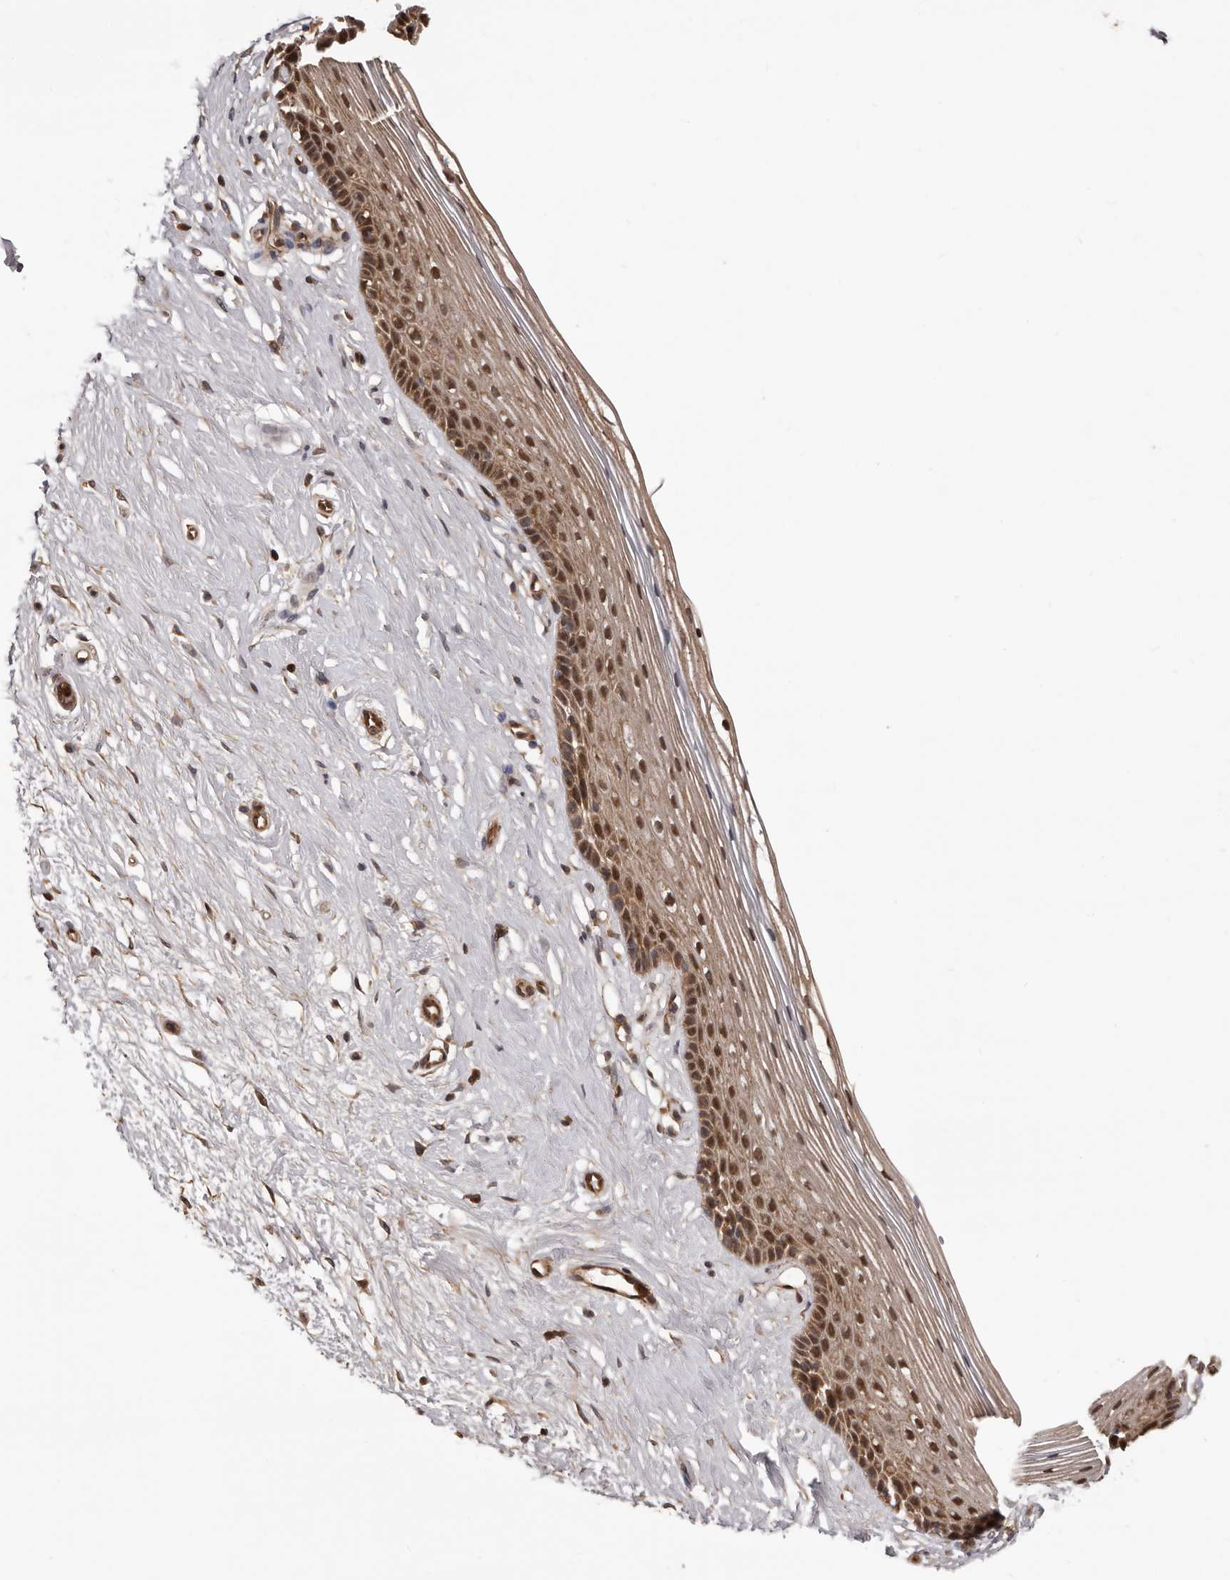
{"staining": {"intensity": "moderate", "quantity": ">75%", "location": "cytoplasmic/membranous,nuclear"}, "tissue": "vagina", "cell_type": "Squamous epithelial cells", "image_type": "normal", "snomed": [{"axis": "morphology", "description": "Normal tissue, NOS"}, {"axis": "topography", "description": "Vagina"}], "caption": "Moderate cytoplasmic/membranous,nuclear expression is seen in approximately >75% of squamous epithelial cells in normal vagina.", "gene": "ADAMTS2", "patient": {"sex": "female", "age": 46}}